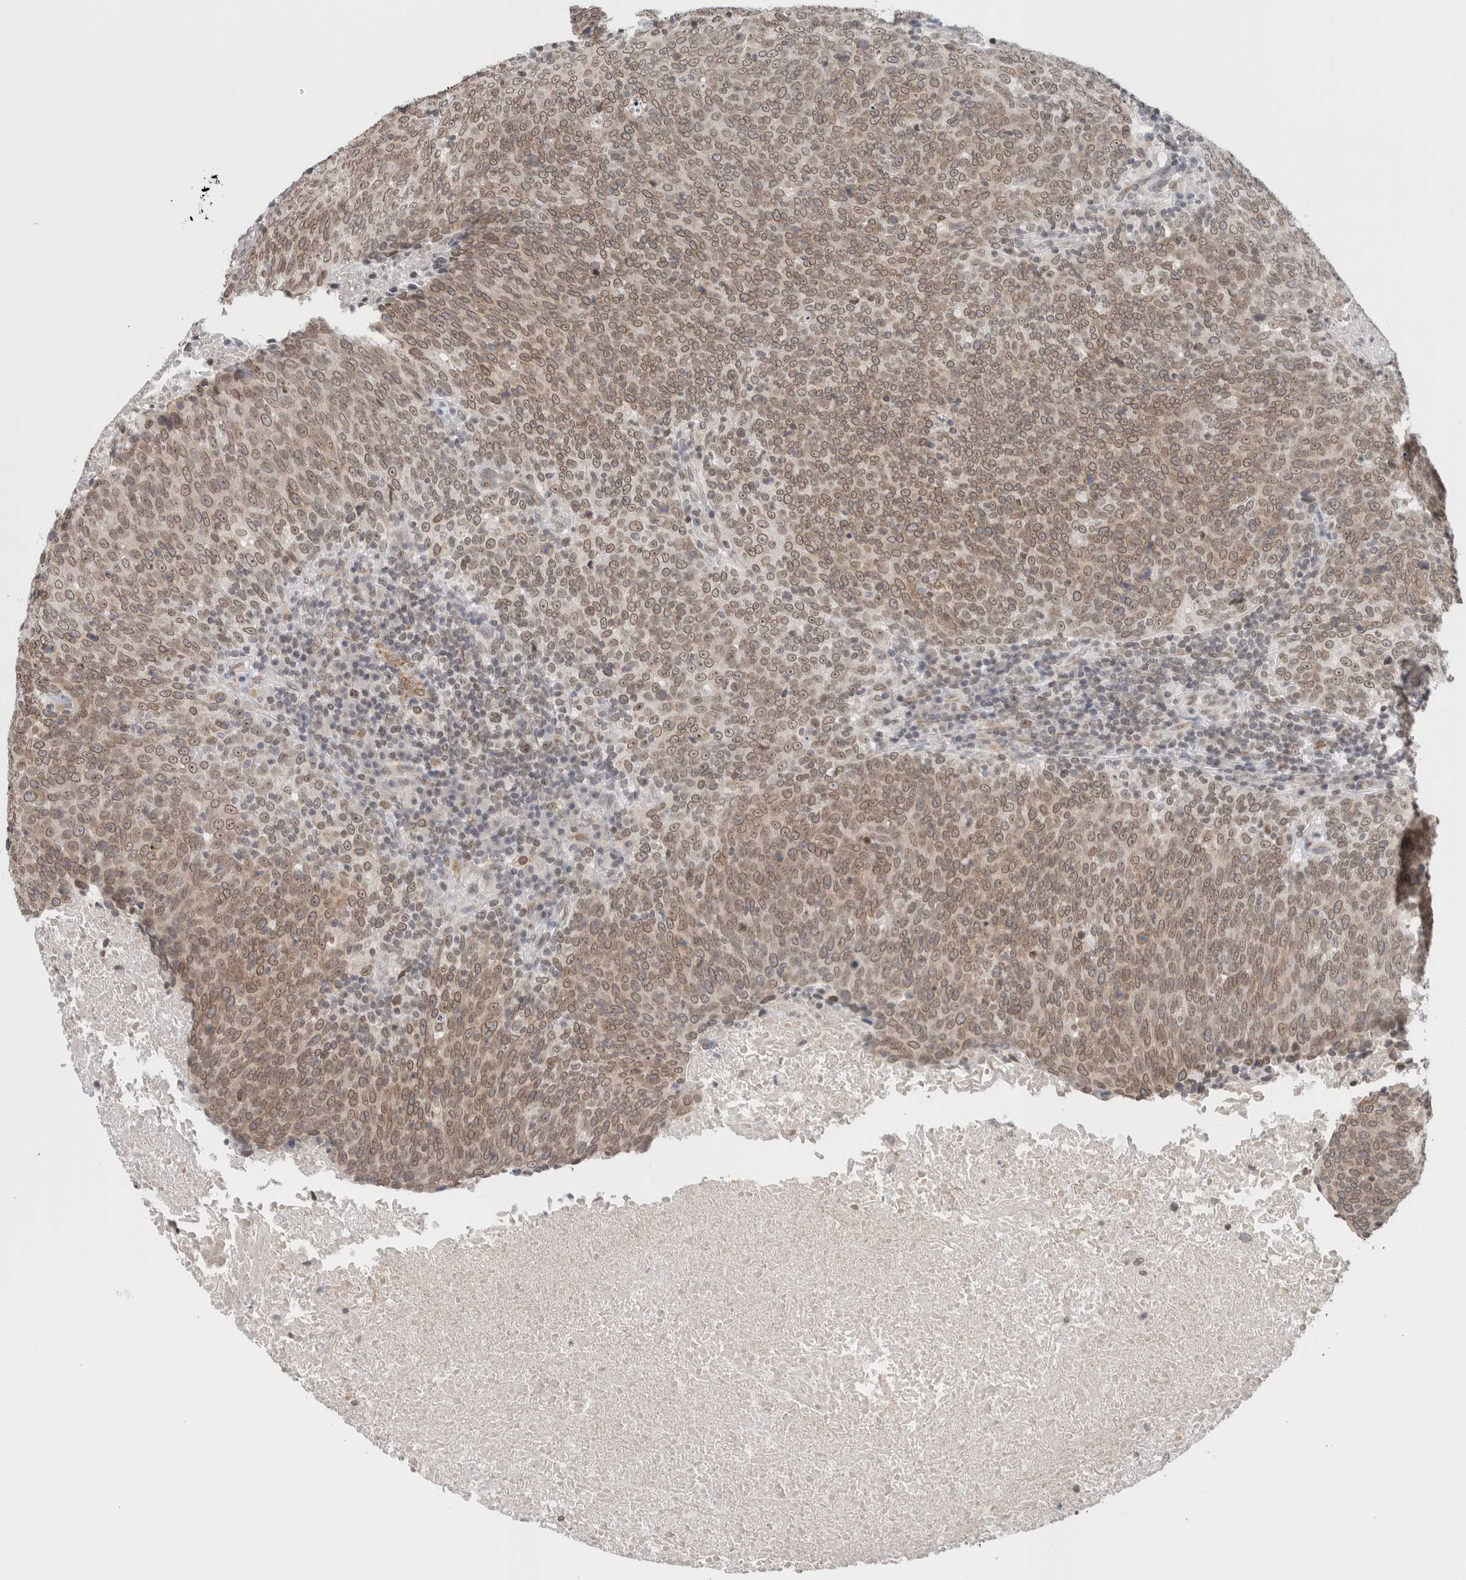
{"staining": {"intensity": "moderate", "quantity": ">75%", "location": "cytoplasmic/membranous,nuclear"}, "tissue": "head and neck cancer", "cell_type": "Tumor cells", "image_type": "cancer", "snomed": [{"axis": "morphology", "description": "Squamous cell carcinoma, NOS"}, {"axis": "morphology", "description": "Squamous cell carcinoma, metastatic, NOS"}, {"axis": "topography", "description": "Lymph node"}, {"axis": "topography", "description": "Head-Neck"}], "caption": "An immunohistochemistry image of neoplastic tissue is shown. Protein staining in brown labels moderate cytoplasmic/membranous and nuclear positivity in head and neck squamous cell carcinoma within tumor cells.", "gene": "RBMX2", "patient": {"sex": "male", "age": 62}}